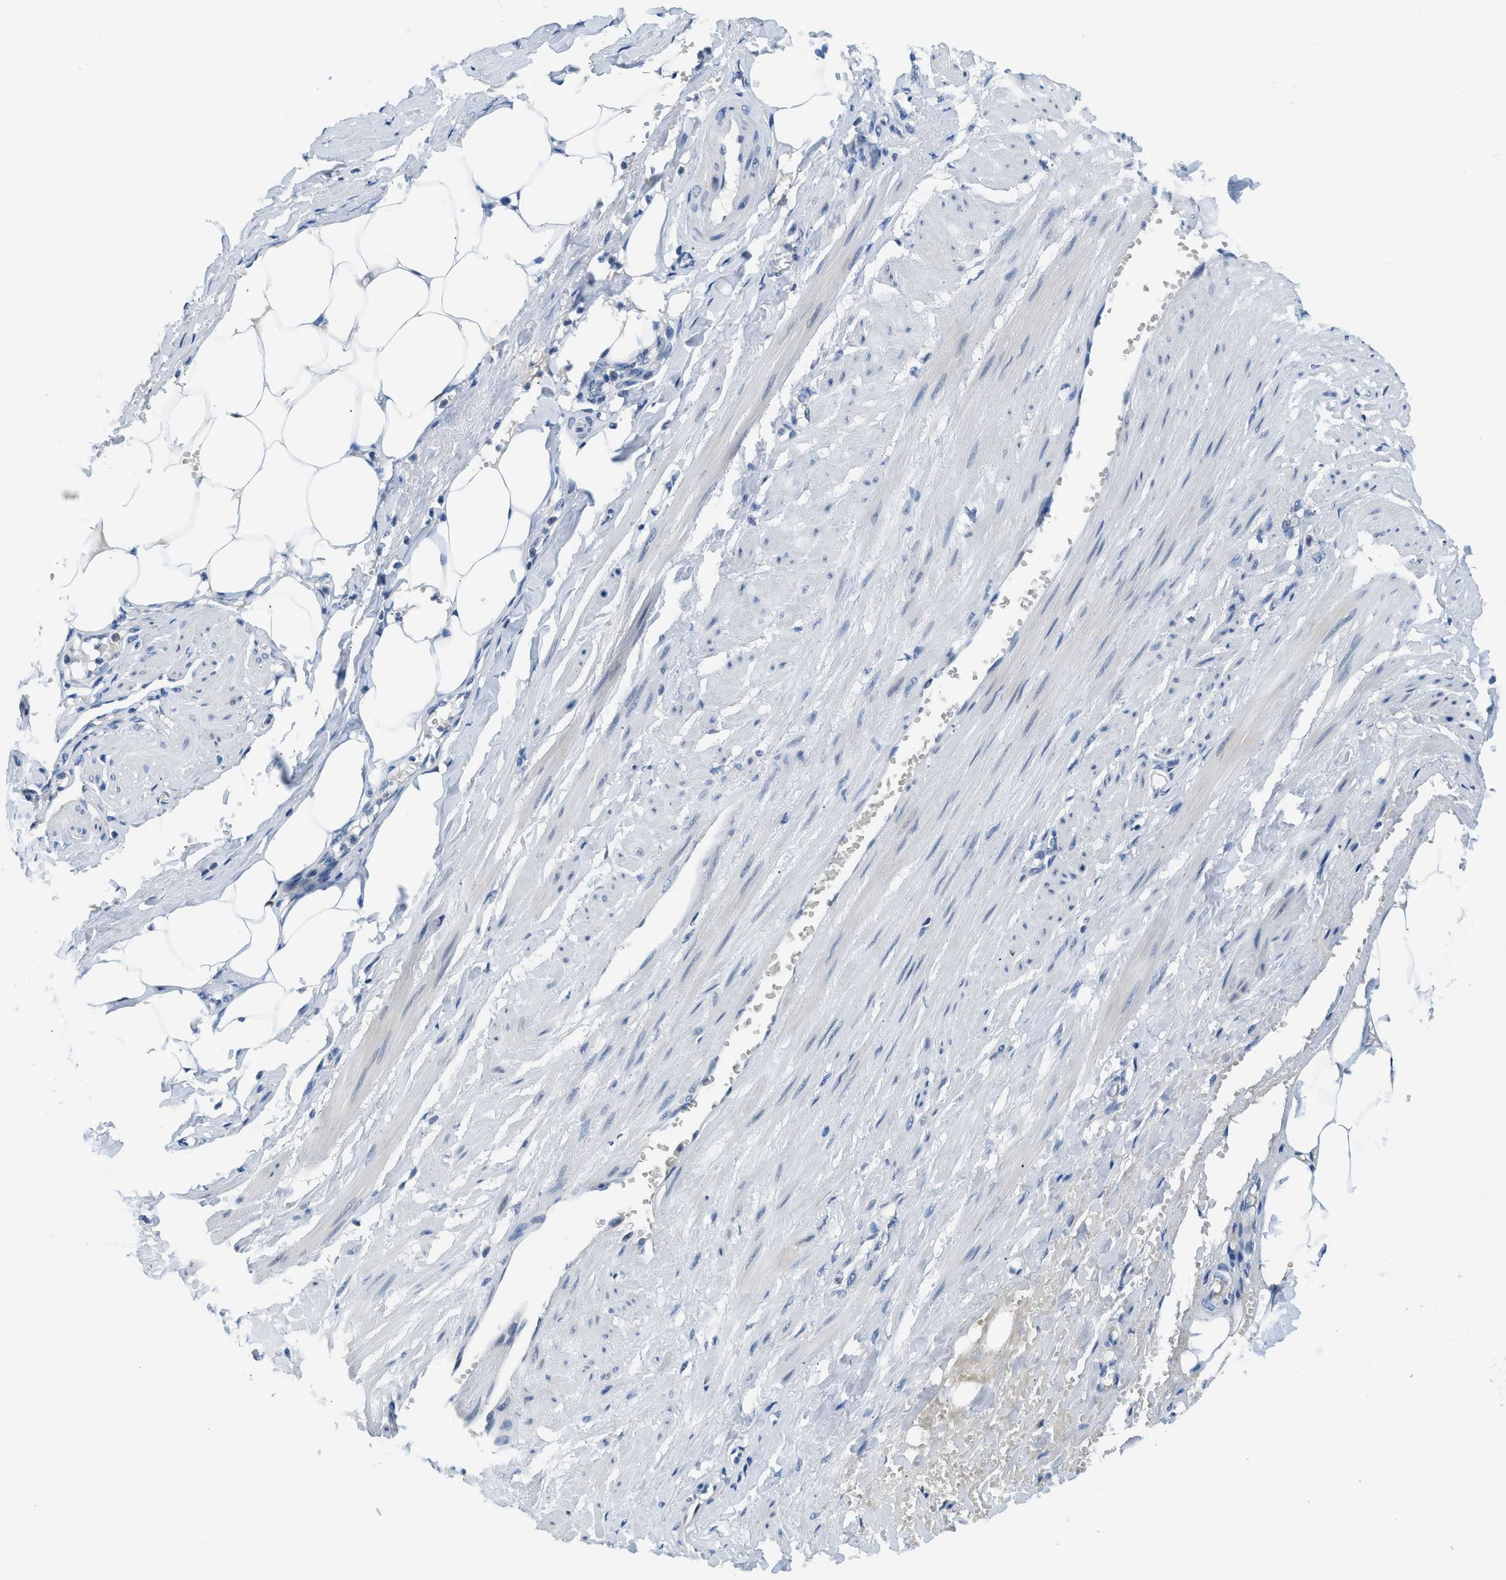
{"staining": {"intensity": "negative", "quantity": "none", "location": "none"}, "tissue": "adipose tissue", "cell_type": "Adipocytes", "image_type": "normal", "snomed": [{"axis": "morphology", "description": "Normal tissue, NOS"}, {"axis": "topography", "description": "Soft tissue"}, {"axis": "topography", "description": "Vascular tissue"}], "caption": "IHC micrograph of benign adipose tissue: adipose tissue stained with DAB exhibits no significant protein staining in adipocytes.", "gene": "ALX1", "patient": {"sex": "female", "age": 35}}